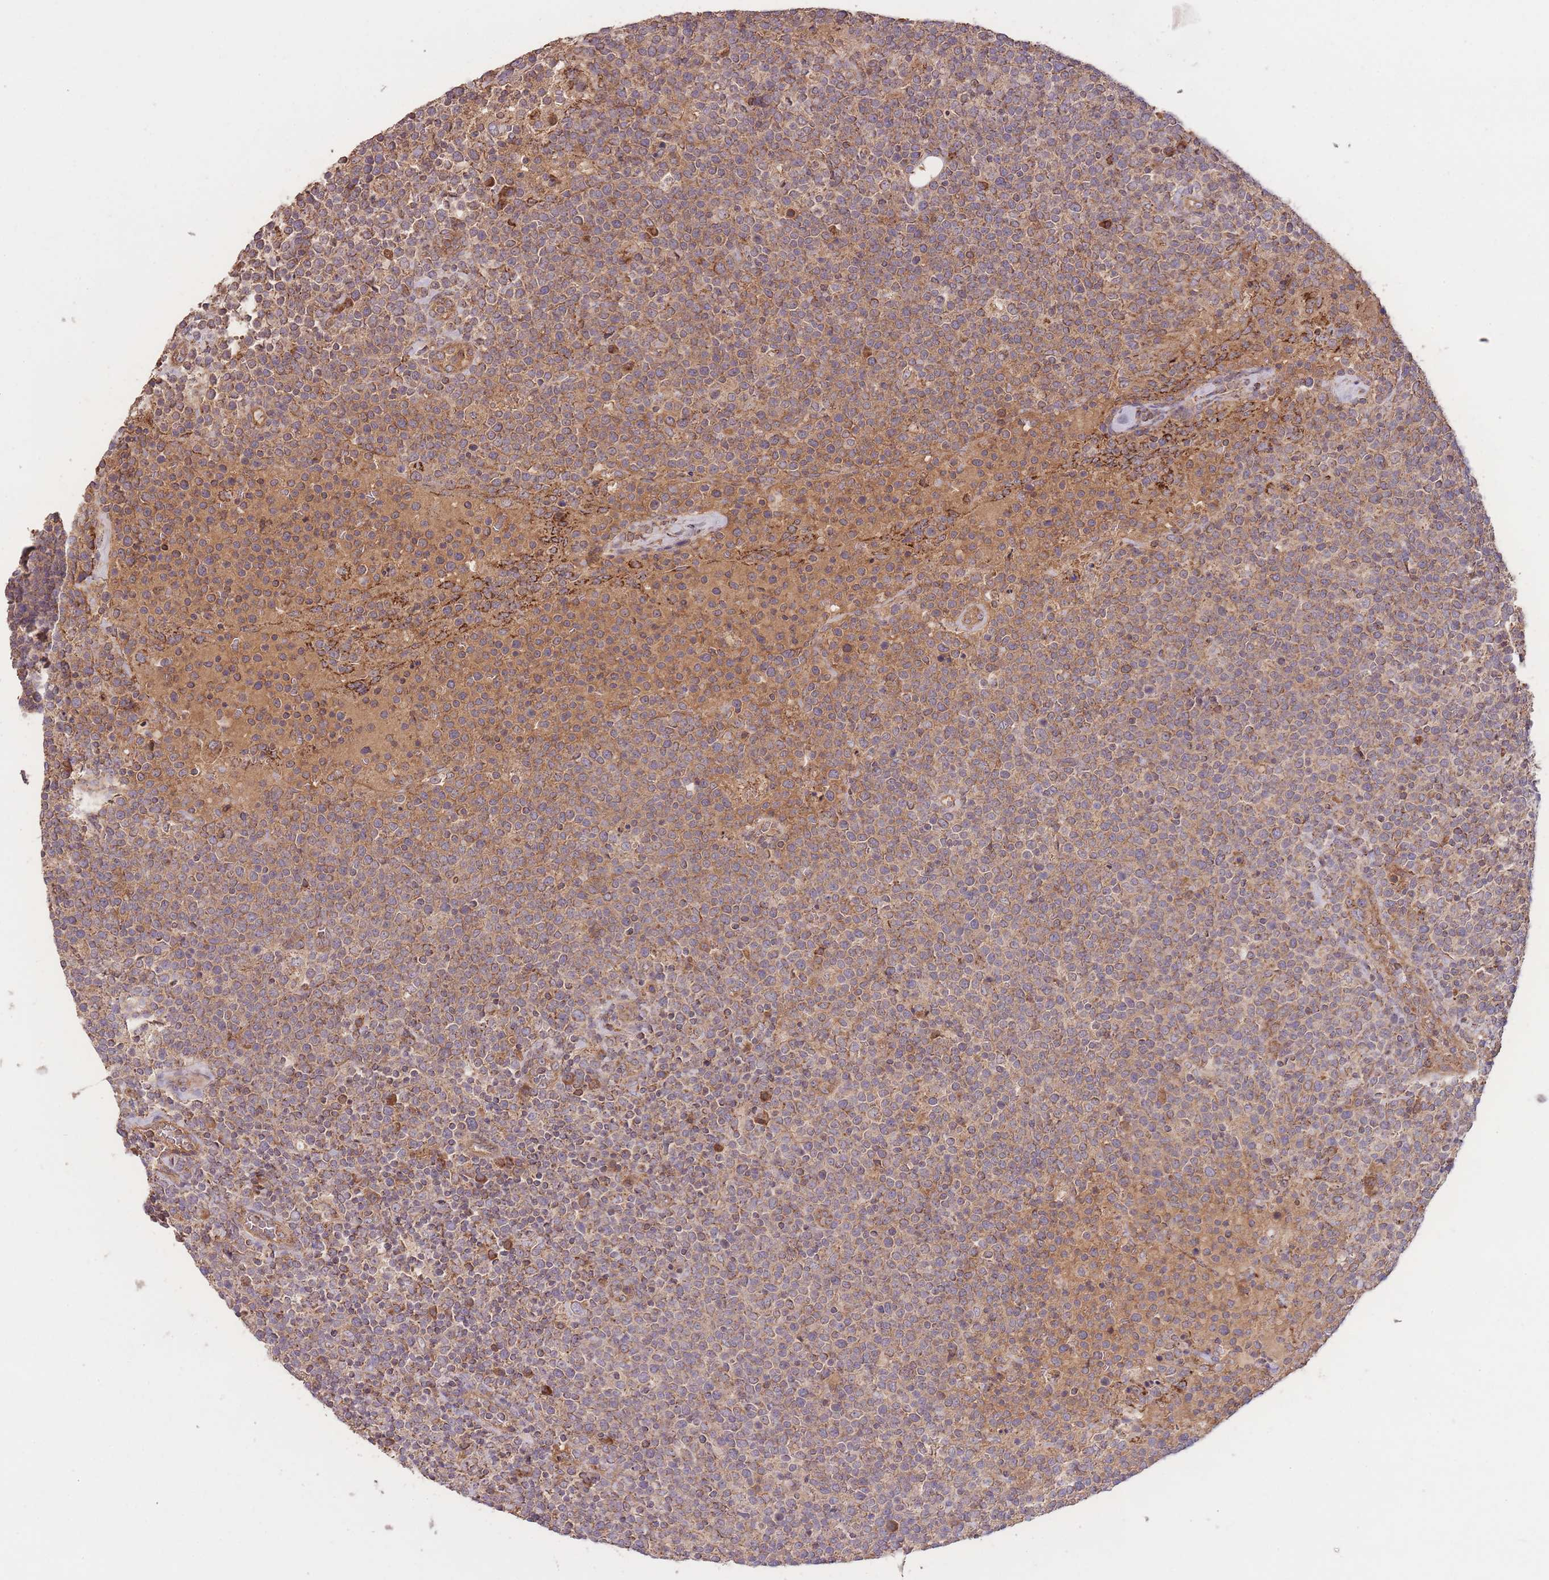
{"staining": {"intensity": "weak", "quantity": ">75%", "location": "cytoplasmic/membranous"}, "tissue": "lymphoma", "cell_type": "Tumor cells", "image_type": "cancer", "snomed": [{"axis": "morphology", "description": "Malignant lymphoma, non-Hodgkin's type, High grade"}, {"axis": "topography", "description": "Lymph node"}], "caption": "Immunohistochemical staining of malignant lymphoma, non-Hodgkin's type (high-grade) demonstrates low levels of weak cytoplasmic/membranous protein staining in approximately >75% of tumor cells.", "gene": "EEF1AKMT1", "patient": {"sex": "male", "age": 61}}